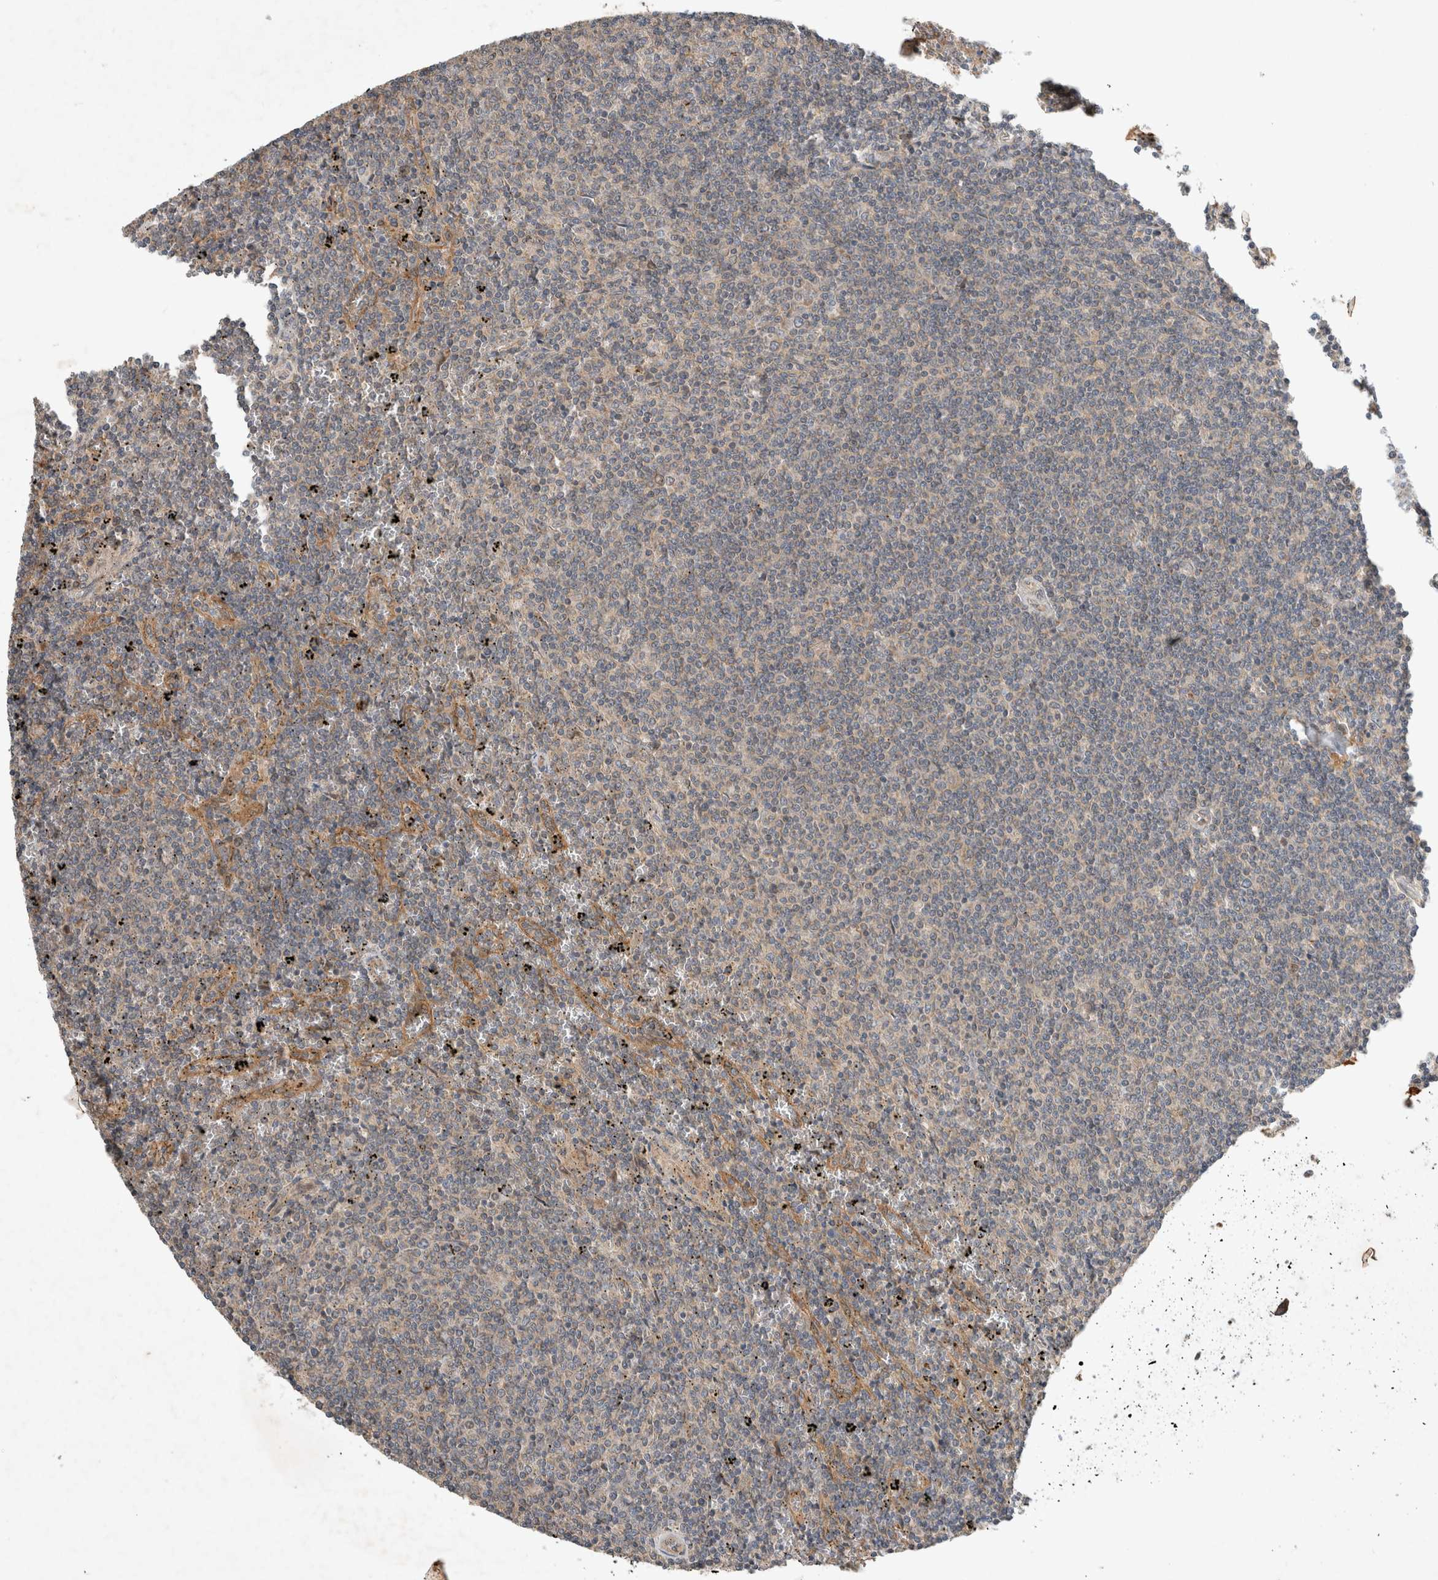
{"staining": {"intensity": "negative", "quantity": "none", "location": "none"}, "tissue": "lymphoma", "cell_type": "Tumor cells", "image_type": "cancer", "snomed": [{"axis": "morphology", "description": "Malignant lymphoma, non-Hodgkin's type, Low grade"}, {"axis": "topography", "description": "Spleen"}], "caption": "A high-resolution histopathology image shows immunohistochemistry staining of low-grade malignant lymphoma, non-Hodgkin's type, which shows no significant staining in tumor cells.", "gene": "ARMC9", "patient": {"sex": "female", "age": 50}}